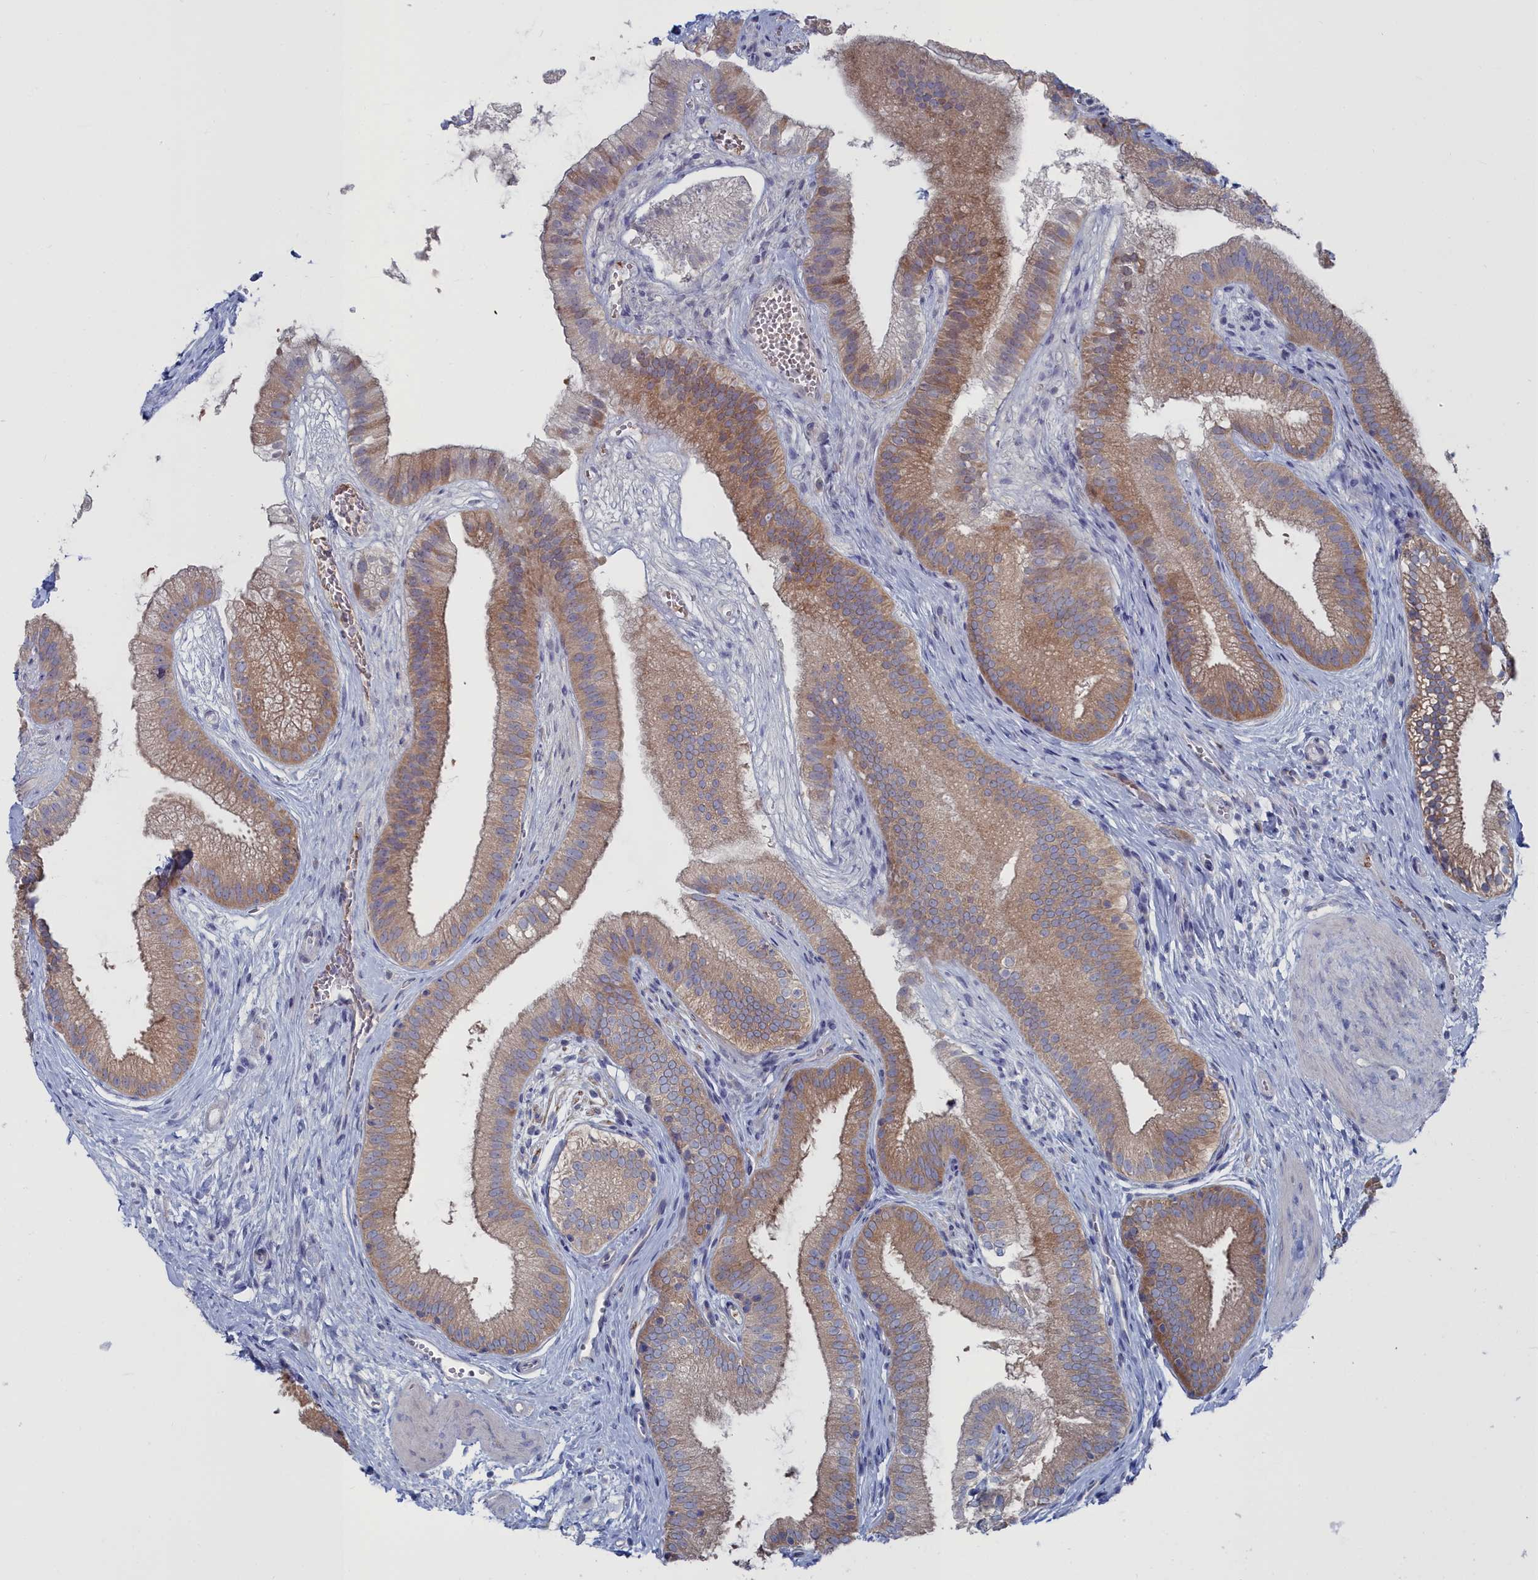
{"staining": {"intensity": "moderate", "quantity": ">75%", "location": "cytoplasmic/membranous"}, "tissue": "gallbladder", "cell_type": "Glandular cells", "image_type": "normal", "snomed": [{"axis": "morphology", "description": "Normal tissue, NOS"}, {"axis": "topography", "description": "Gallbladder"}], "caption": "Gallbladder stained with DAB (3,3'-diaminobenzidine) immunohistochemistry shows medium levels of moderate cytoplasmic/membranous staining in about >75% of glandular cells.", "gene": "CCDC149", "patient": {"sex": "female", "age": 54}}